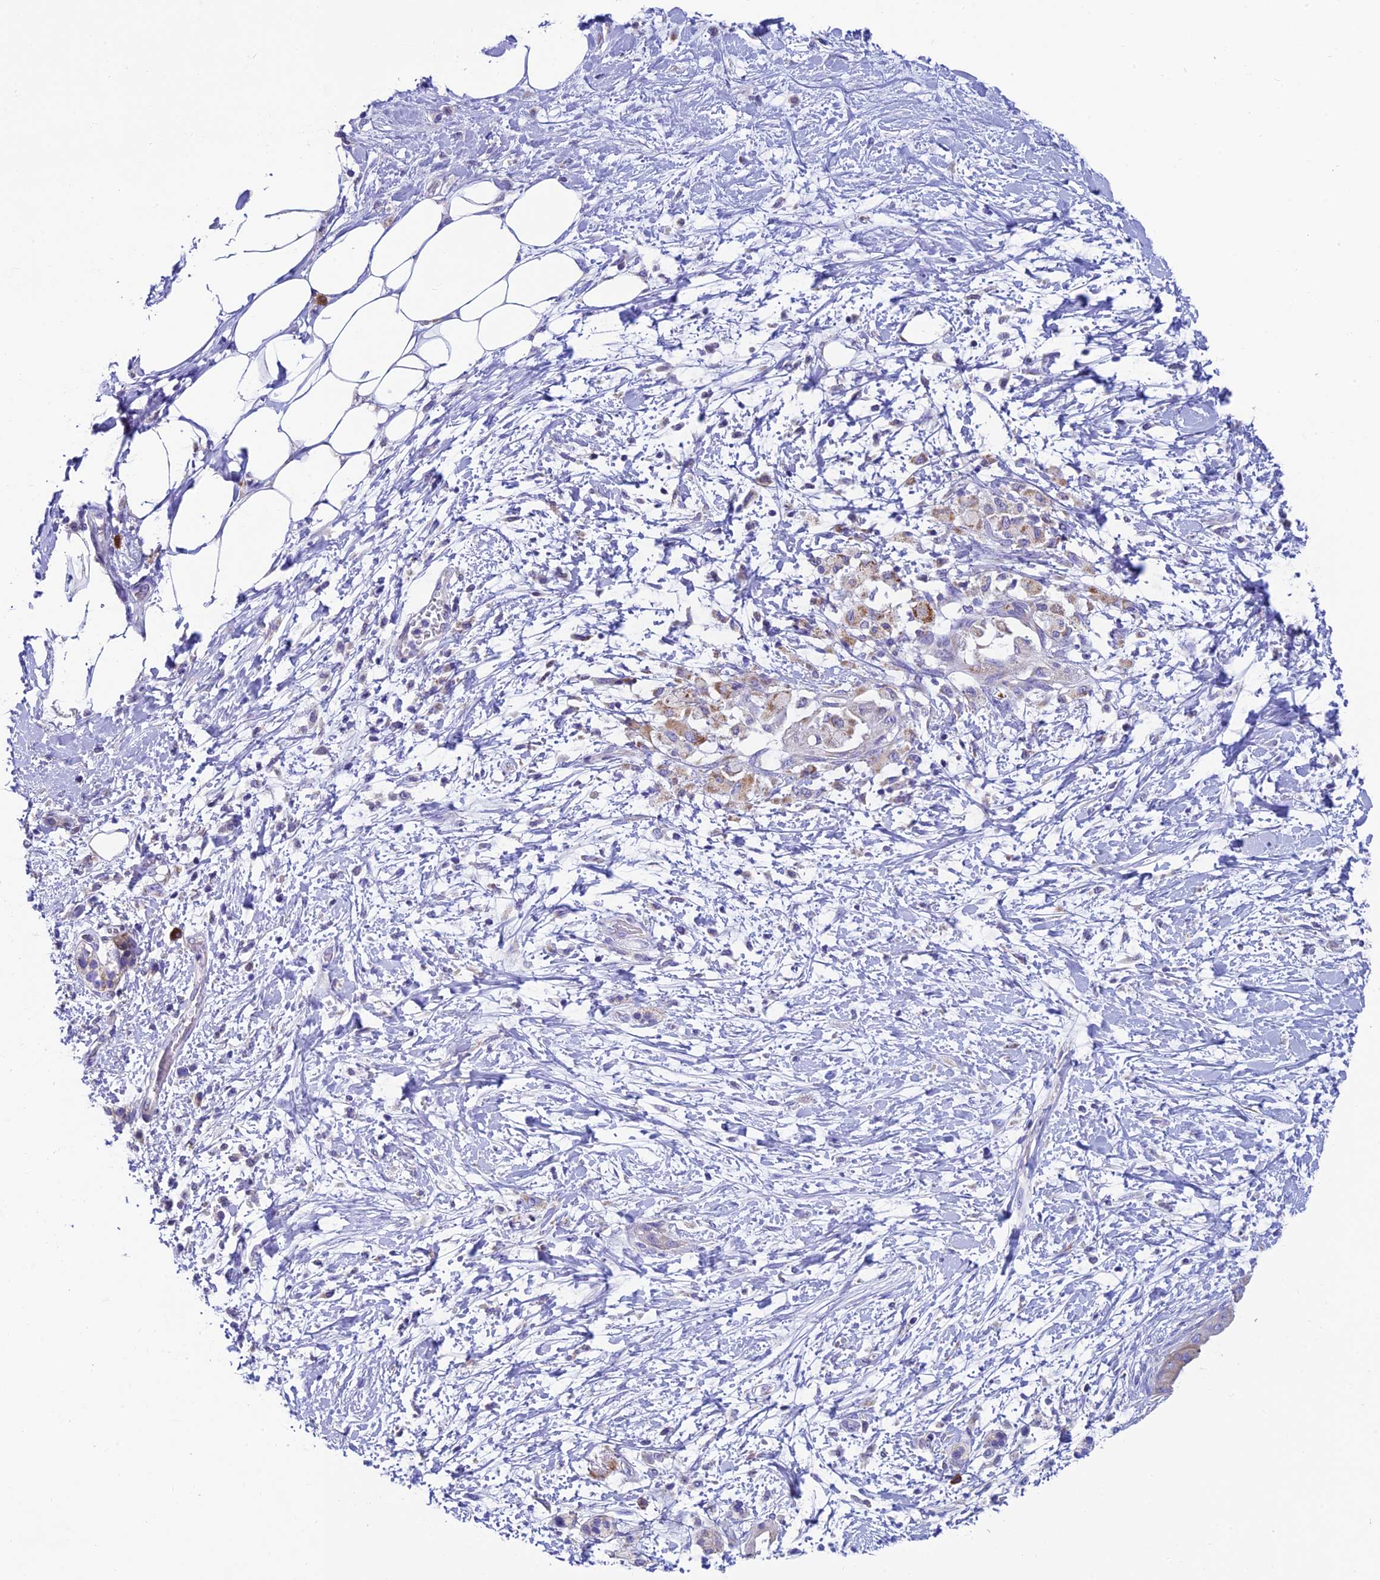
{"staining": {"intensity": "negative", "quantity": "none", "location": "none"}, "tissue": "adipose tissue", "cell_type": "Adipocytes", "image_type": "normal", "snomed": [{"axis": "morphology", "description": "Normal tissue, NOS"}, {"axis": "morphology", "description": "Adenocarcinoma, NOS"}, {"axis": "topography", "description": "Duodenum"}, {"axis": "topography", "description": "Peripheral nerve tissue"}], "caption": "Immunohistochemical staining of unremarkable human adipose tissue demonstrates no significant expression in adipocytes. (Brightfield microscopy of DAB IHC at high magnification).", "gene": "REEP4", "patient": {"sex": "female", "age": 60}}